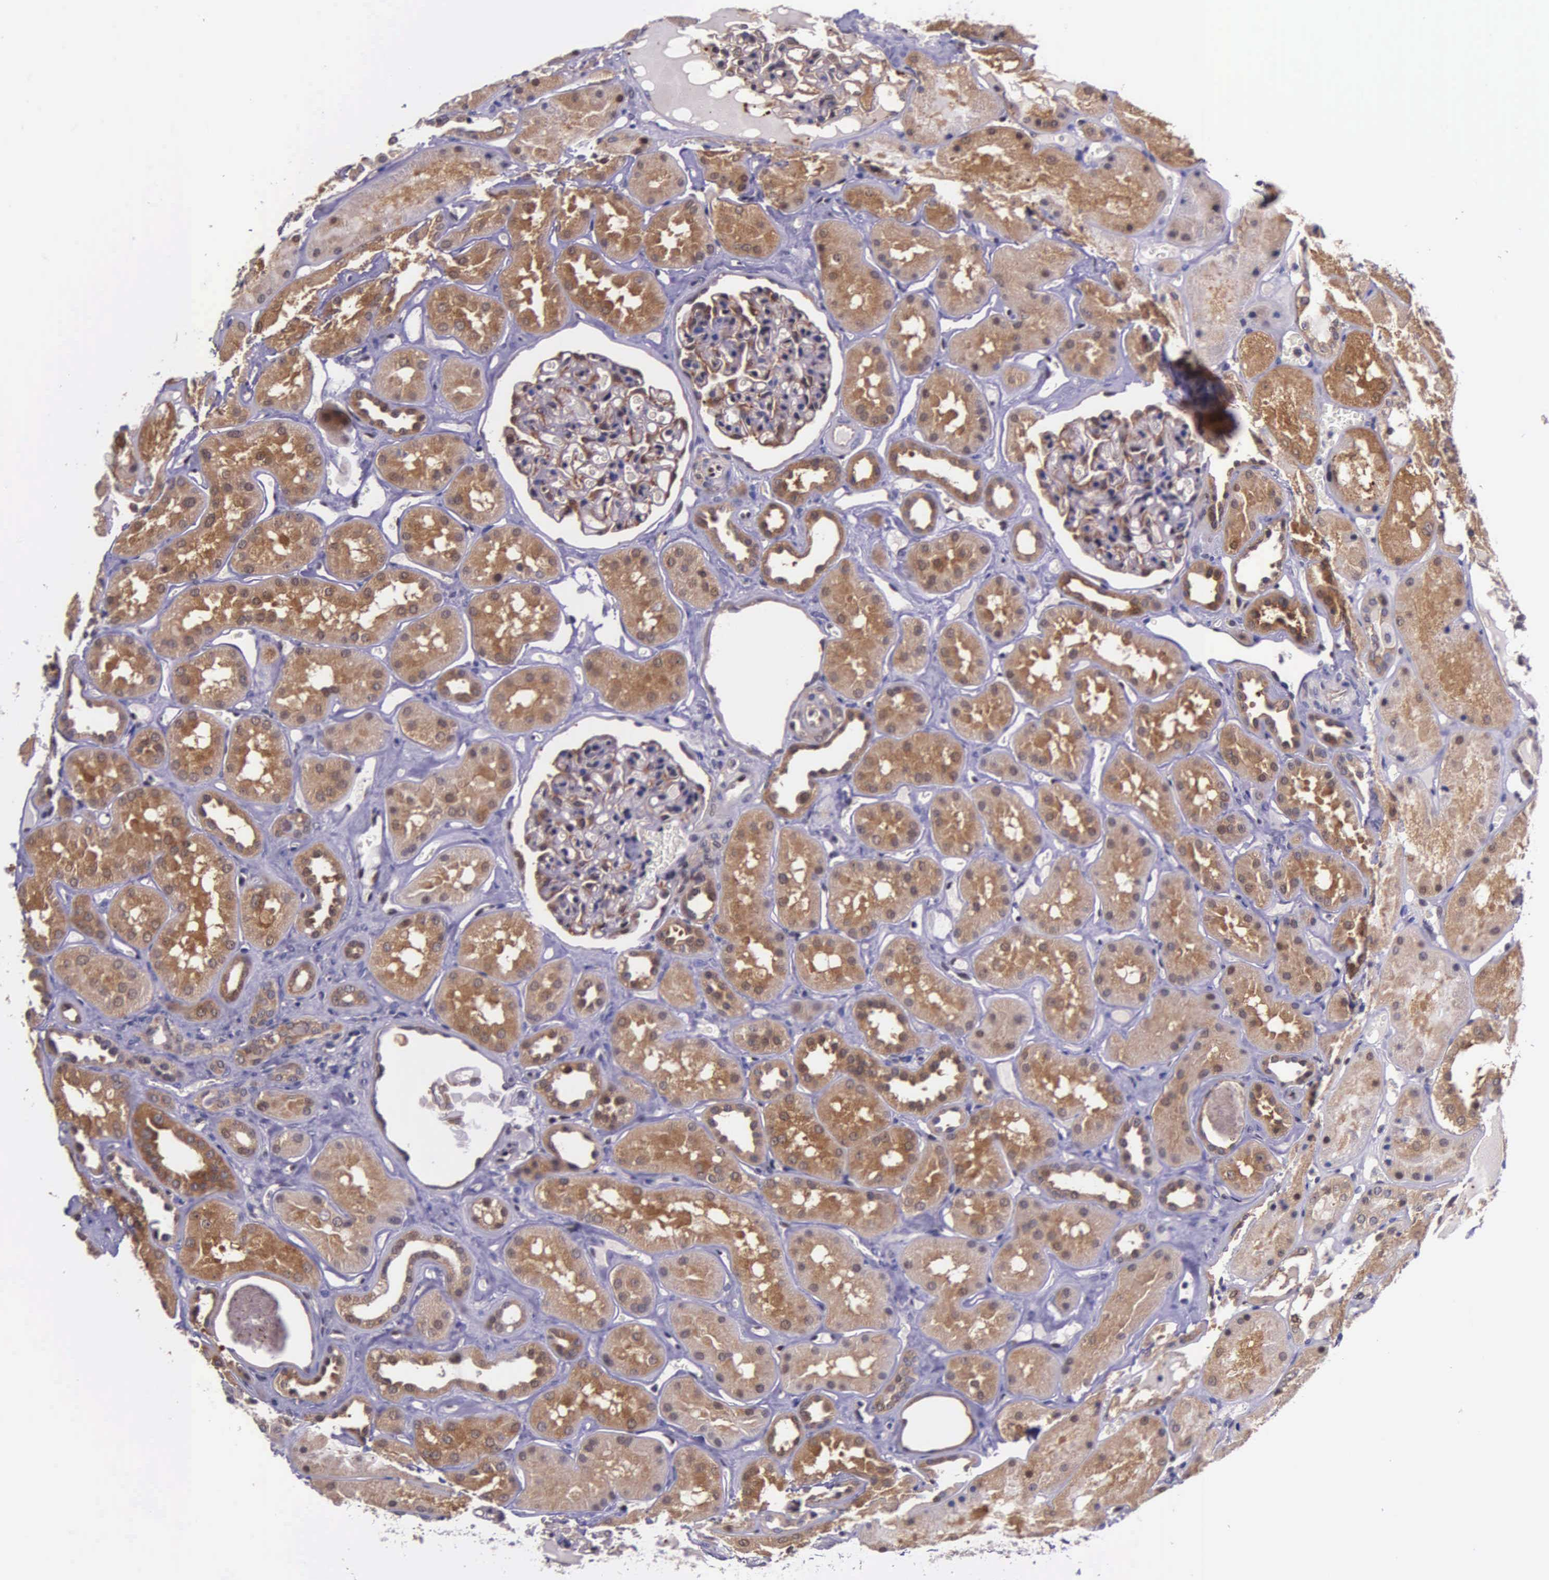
{"staining": {"intensity": "weak", "quantity": ">75%", "location": "cytoplasmic/membranous"}, "tissue": "kidney", "cell_type": "Cells in glomeruli", "image_type": "normal", "snomed": [{"axis": "morphology", "description": "Normal tissue, NOS"}, {"axis": "topography", "description": "Kidney"}, {"axis": "topography", "description": "Urinary bladder"}], "caption": "About >75% of cells in glomeruli in unremarkable human kidney exhibit weak cytoplasmic/membranous protein staining as visualized by brown immunohistochemical staining.", "gene": "GMPR2", "patient": {"sex": "male", "age": 64}}